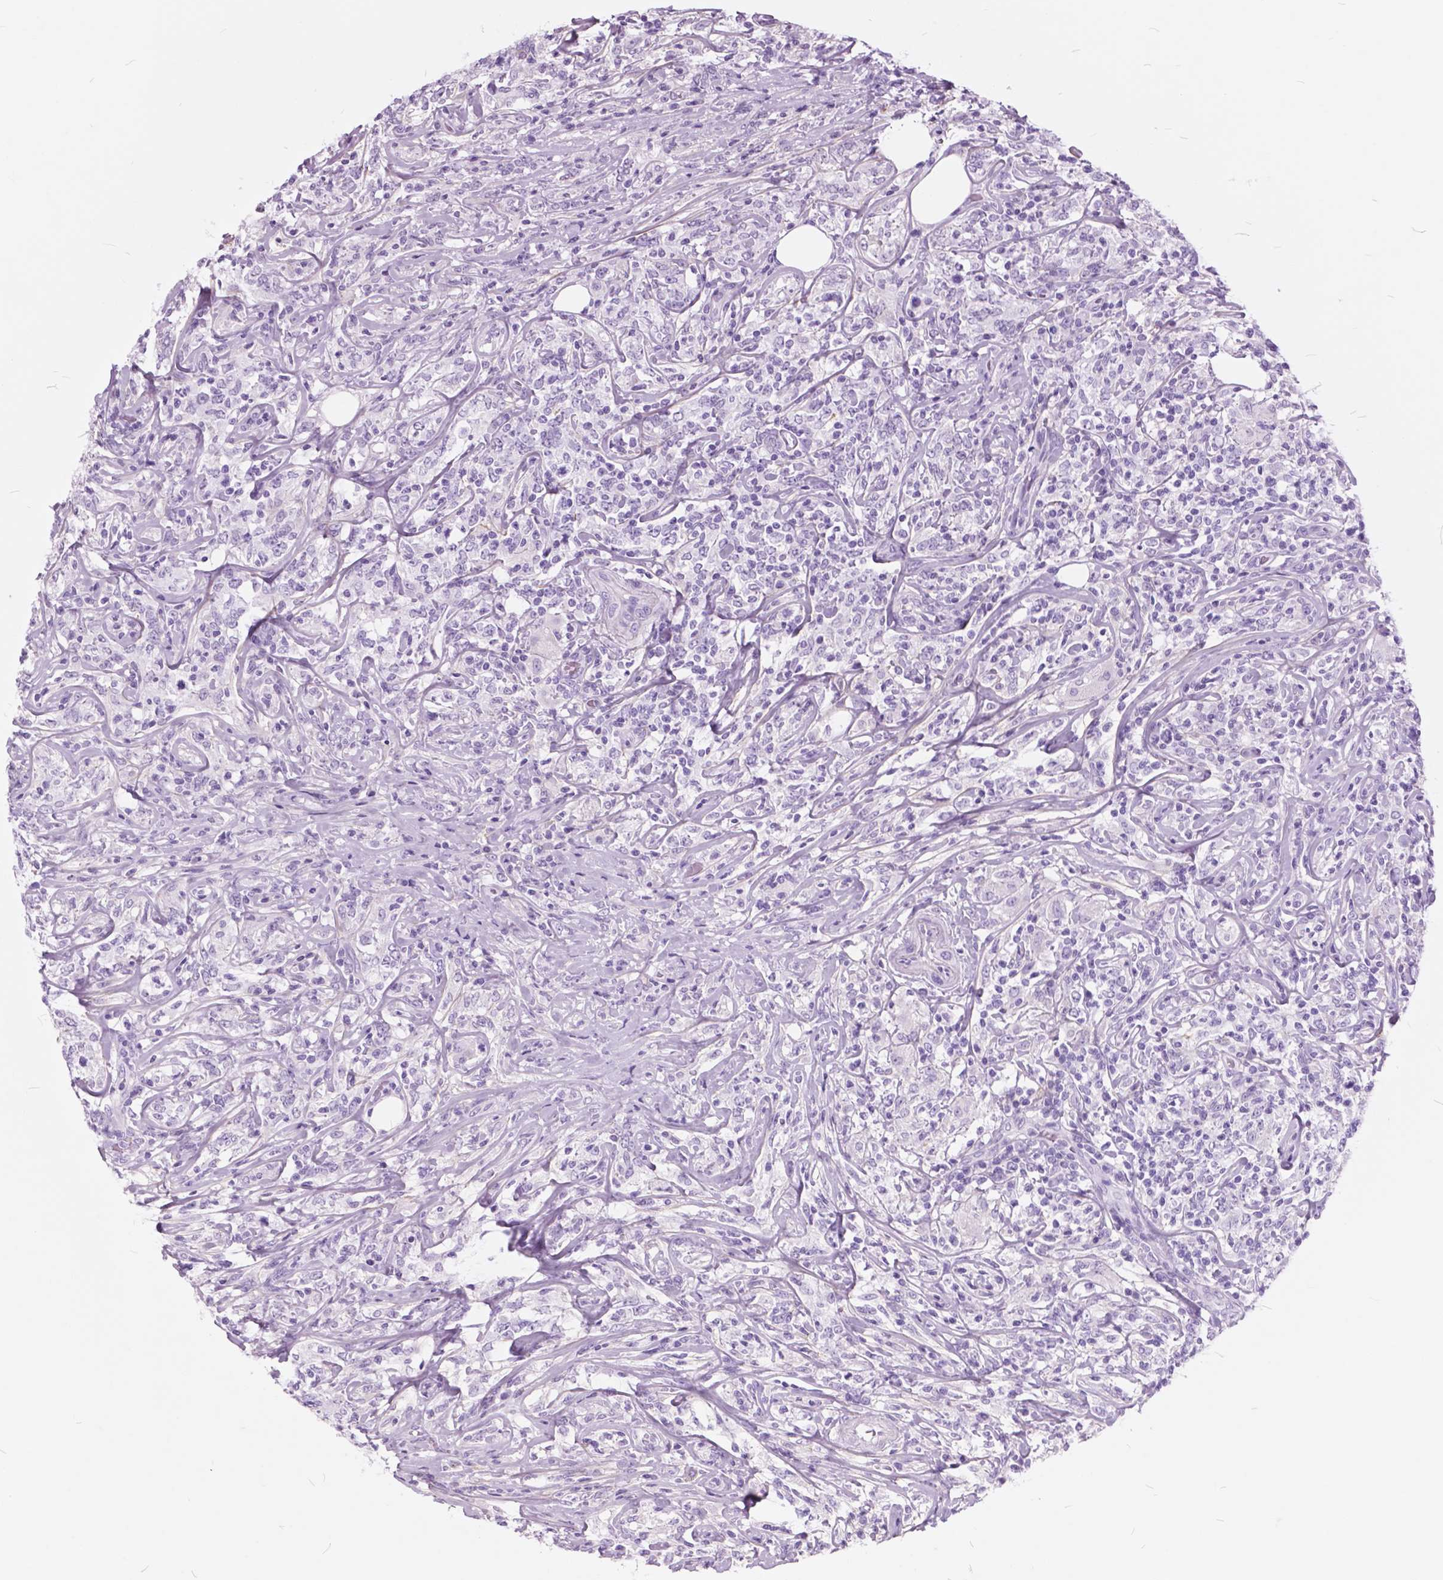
{"staining": {"intensity": "negative", "quantity": "none", "location": "none"}, "tissue": "lymphoma", "cell_type": "Tumor cells", "image_type": "cancer", "snomed": [{"axis": "morphology", "description": "Malignant lymphoma, non-Hodgkin's type, High grade"}, {"axis": "topography", "description": "Lymph node"}], "caption": "High-grade malignant lymphoma, non-Hodgkin's type stained for a protein using immunohistochemistry (IHC) displays no positivity tumor cells.", "gene": "GDF9", "patient": {"sex": "female", "age": 84}}